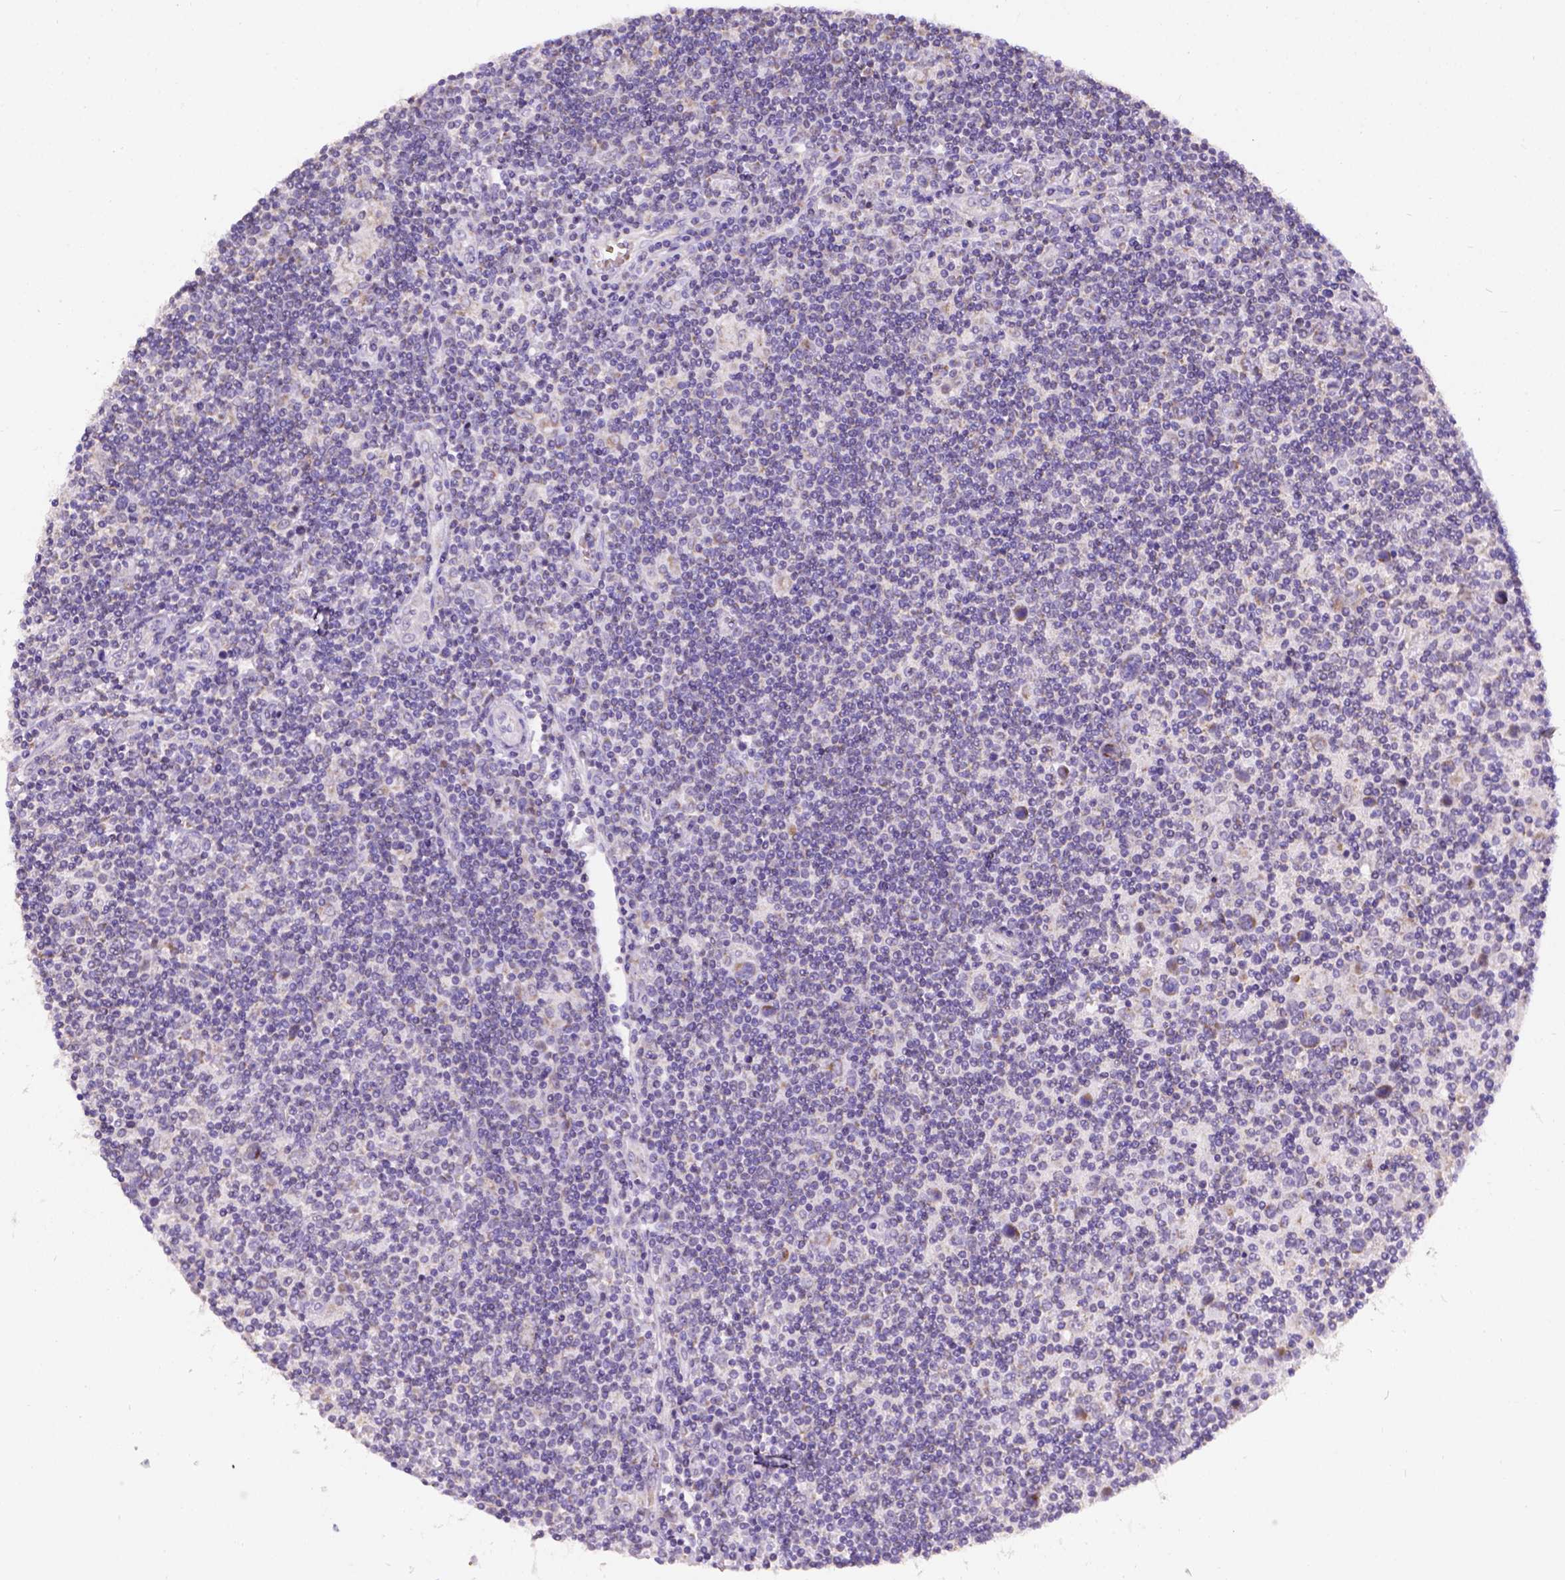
{"staining": {"intensity": "negative", "quantity": "none", "location": "none"}, "tissue": "lymphoma", "cell_type": "Tumor cells", "image_type": "cancer", "snomed": [{"axis": "morphology", "description": "Hodgkin's disease, NOS"}, {"axis": "topography", "description": "Lymph node"}], "caption": "DAB immunohistochemical staining of human lymphoma displays no significant staining in tumor cells. The staining was performed using DAB (3,3'-diaminobenzidine) to visualize the protein expression in brown, while the nuclei were stained in blue with hematoxylin (Magnification: 20x).", "gene": "L2HGDH", "patient": {"sex": "male", "age": 40}}